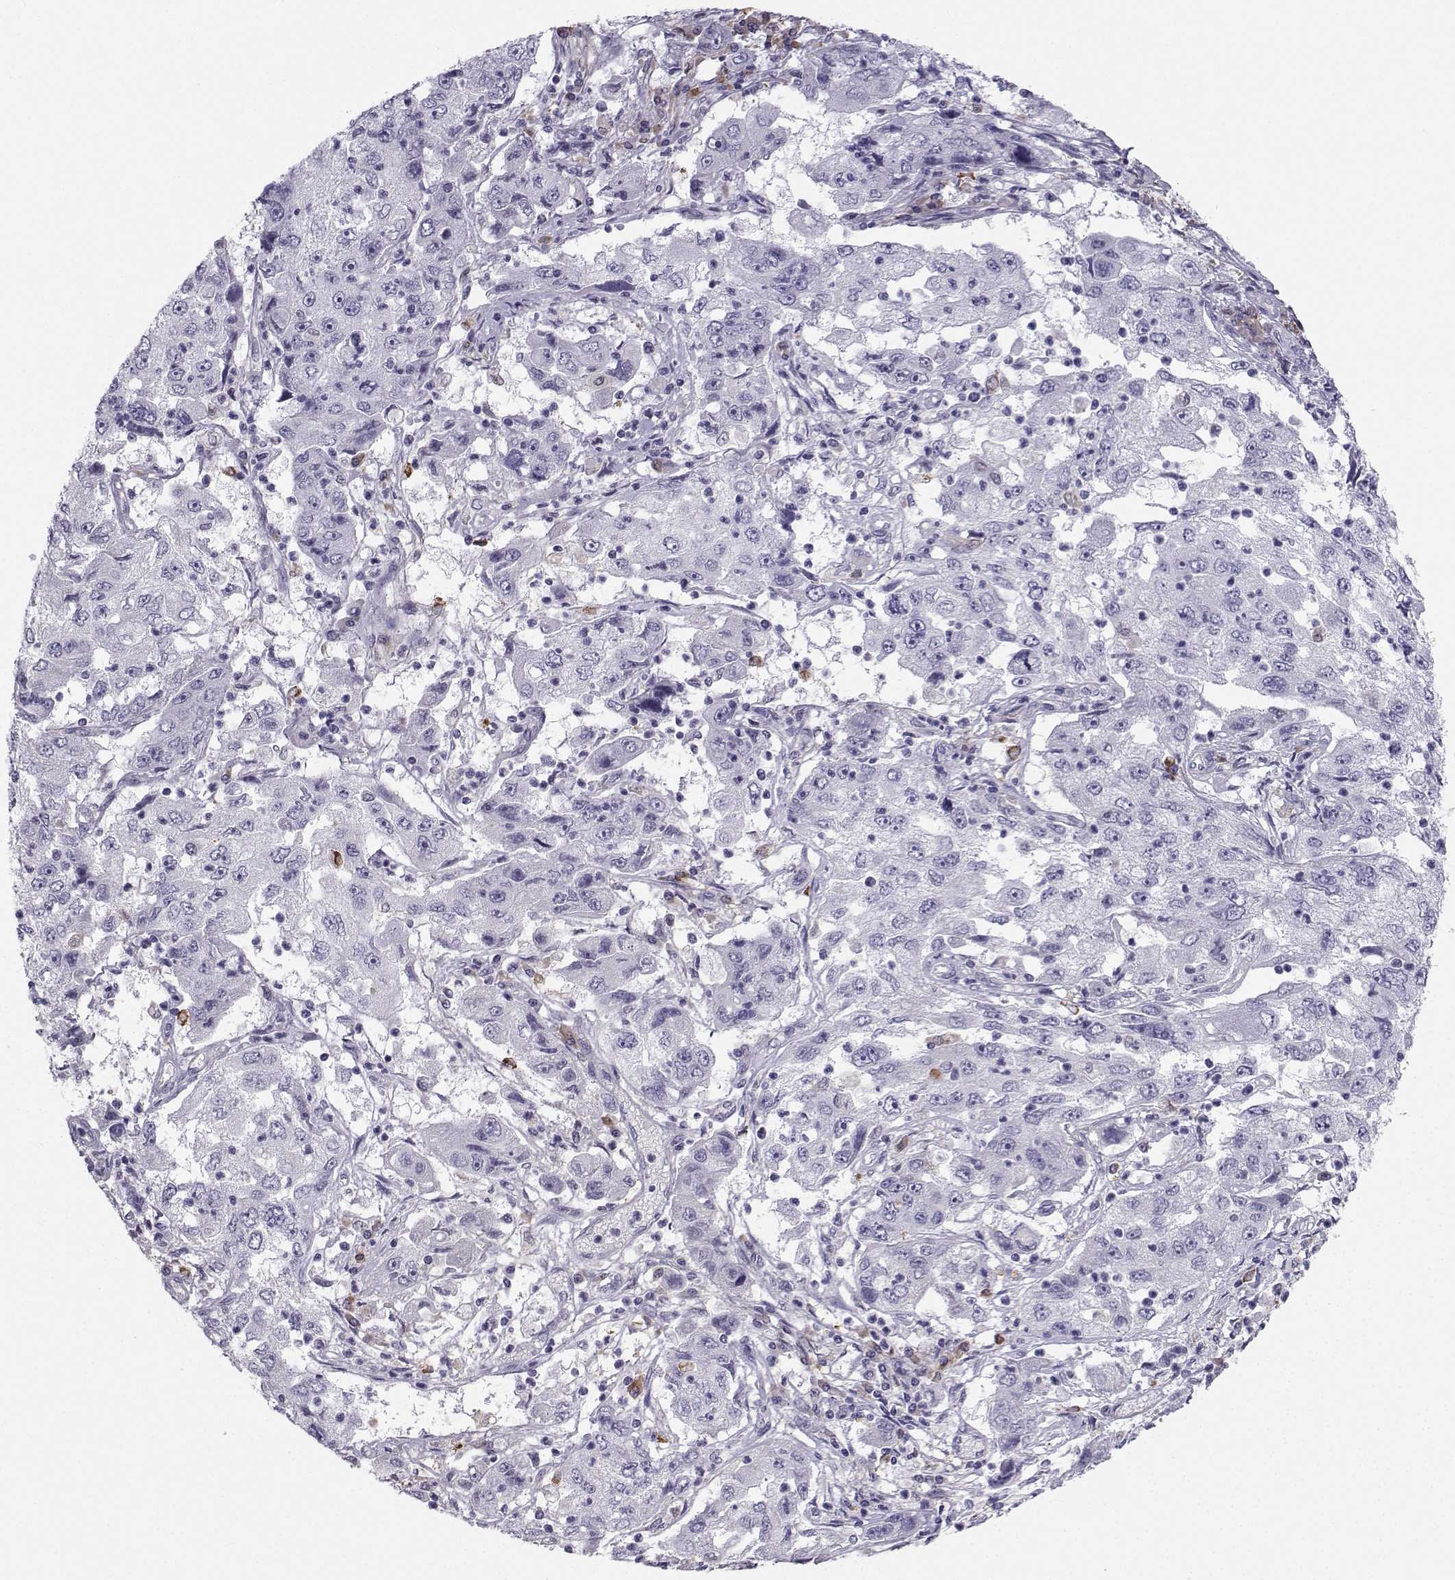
{"staining": {"intensity": "negative", "quantity": "none", "location": "none"}, "tissue": "cervical cancer", "cell_type": "Tumor cells", "image_type": "cancer", "snomed": [{"axis": "morphology", "description": "Squamous cell carcinoma, NOS"}, {"axis": "topography", "description": "Cervix"}], "caption": "DAB immunohistochemical staining of squamous cell carcinoma (cervical) shows no significant positivity in tumor cells. (DAB (3,3'-diaminobenzidine) IHC visualized using brightfield microscopy, high magnification).", "gene": "DCLK3", "patient": {"sex": "female", "age": 36}}